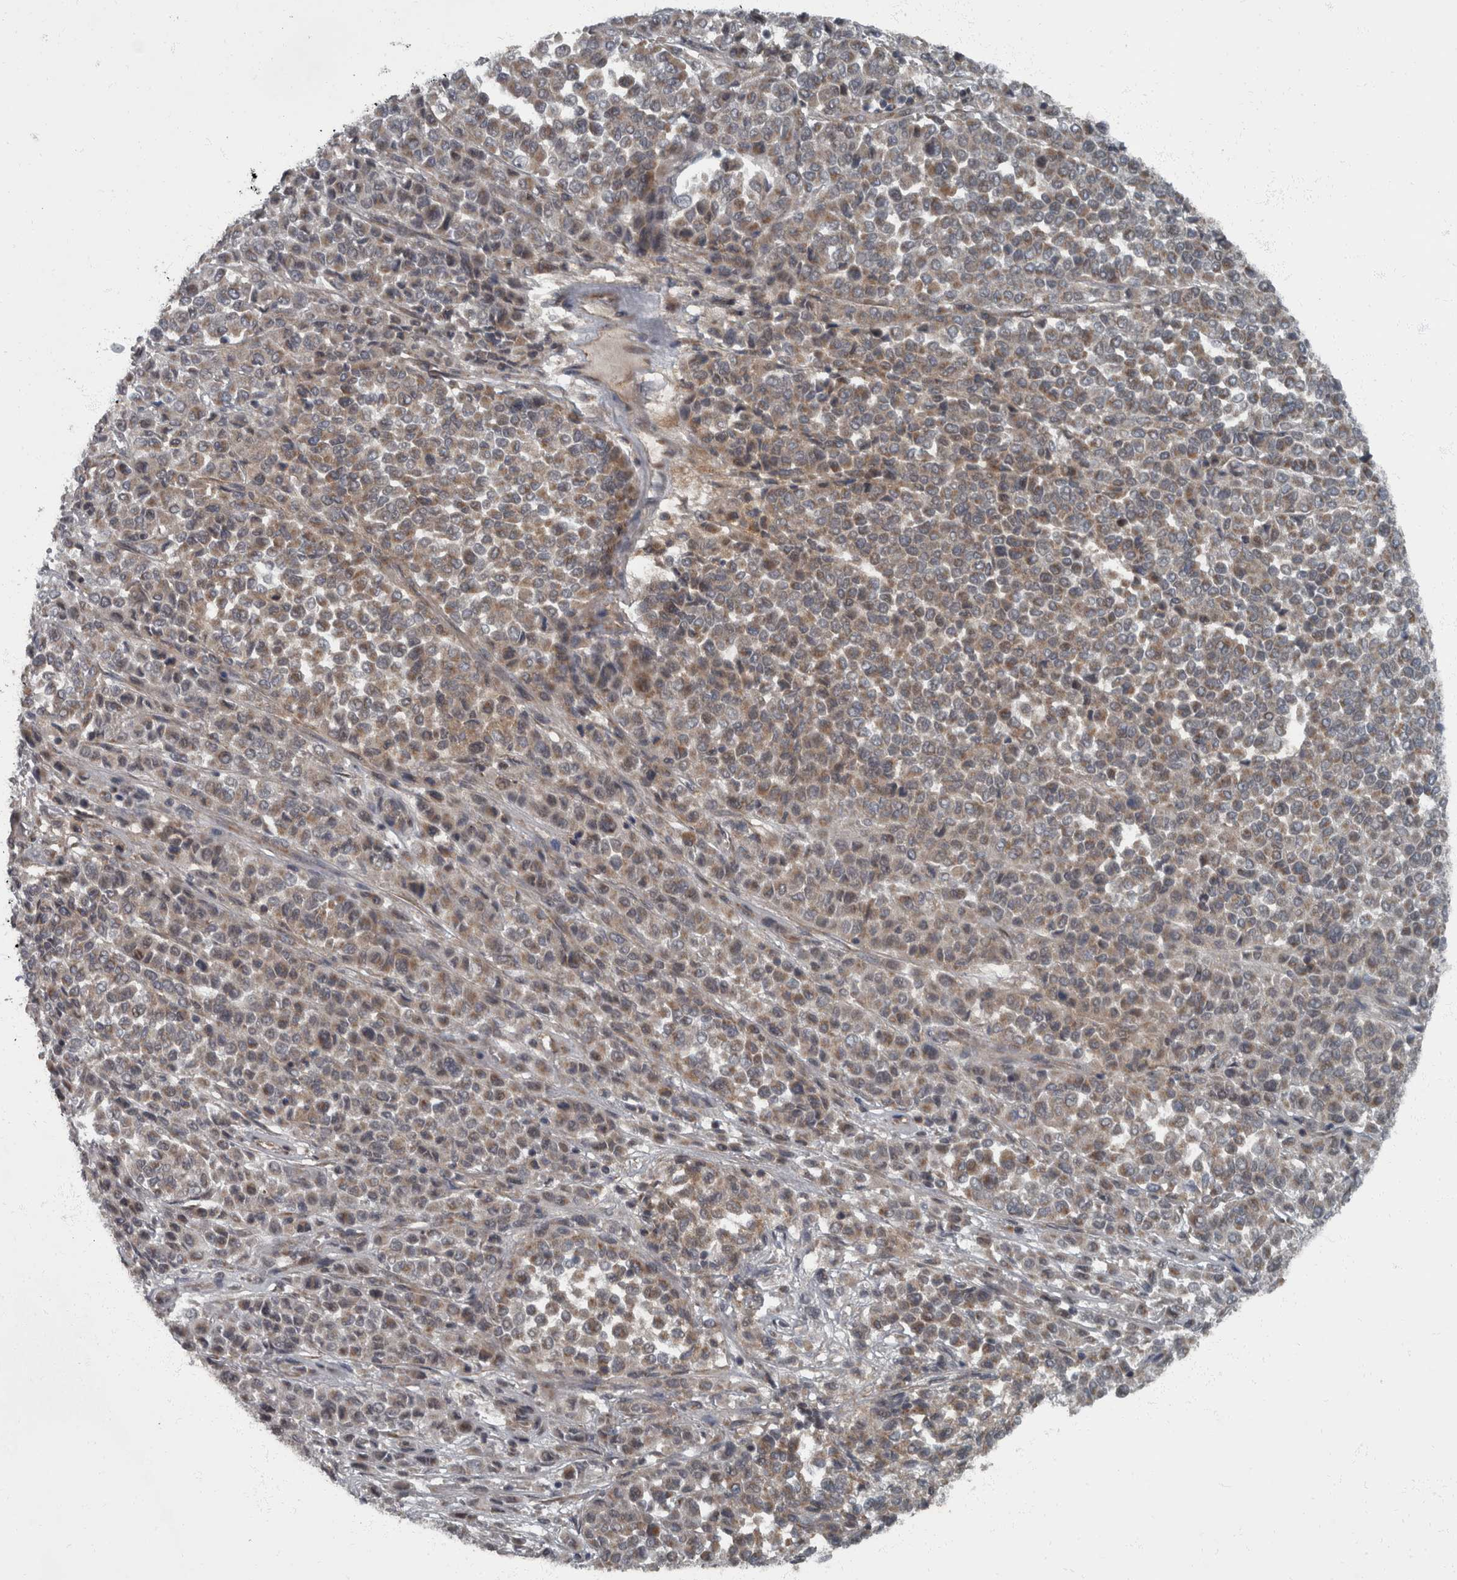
{"staining": {"intensity": "moderate", "quantity": "25%-75%", "location": "cytoplasmic/membranous"}, "tissue": "melanoma", "cell_type": "Tumor cells", "image_type": "cancer", "snomed": [{"axis": "morphology", "description": "Malignant melanoma, Metastatic site"}, {"axis": "topography", "description": "Pancreas"}], "caption": "Protein expression by IHC exhibits moderate cytoplasmic/membranous staining in about 25%-75% of tumor cells in melanoma.", "gene": "RABGGTB", "patient": {"sex": "female", "age": 30}}